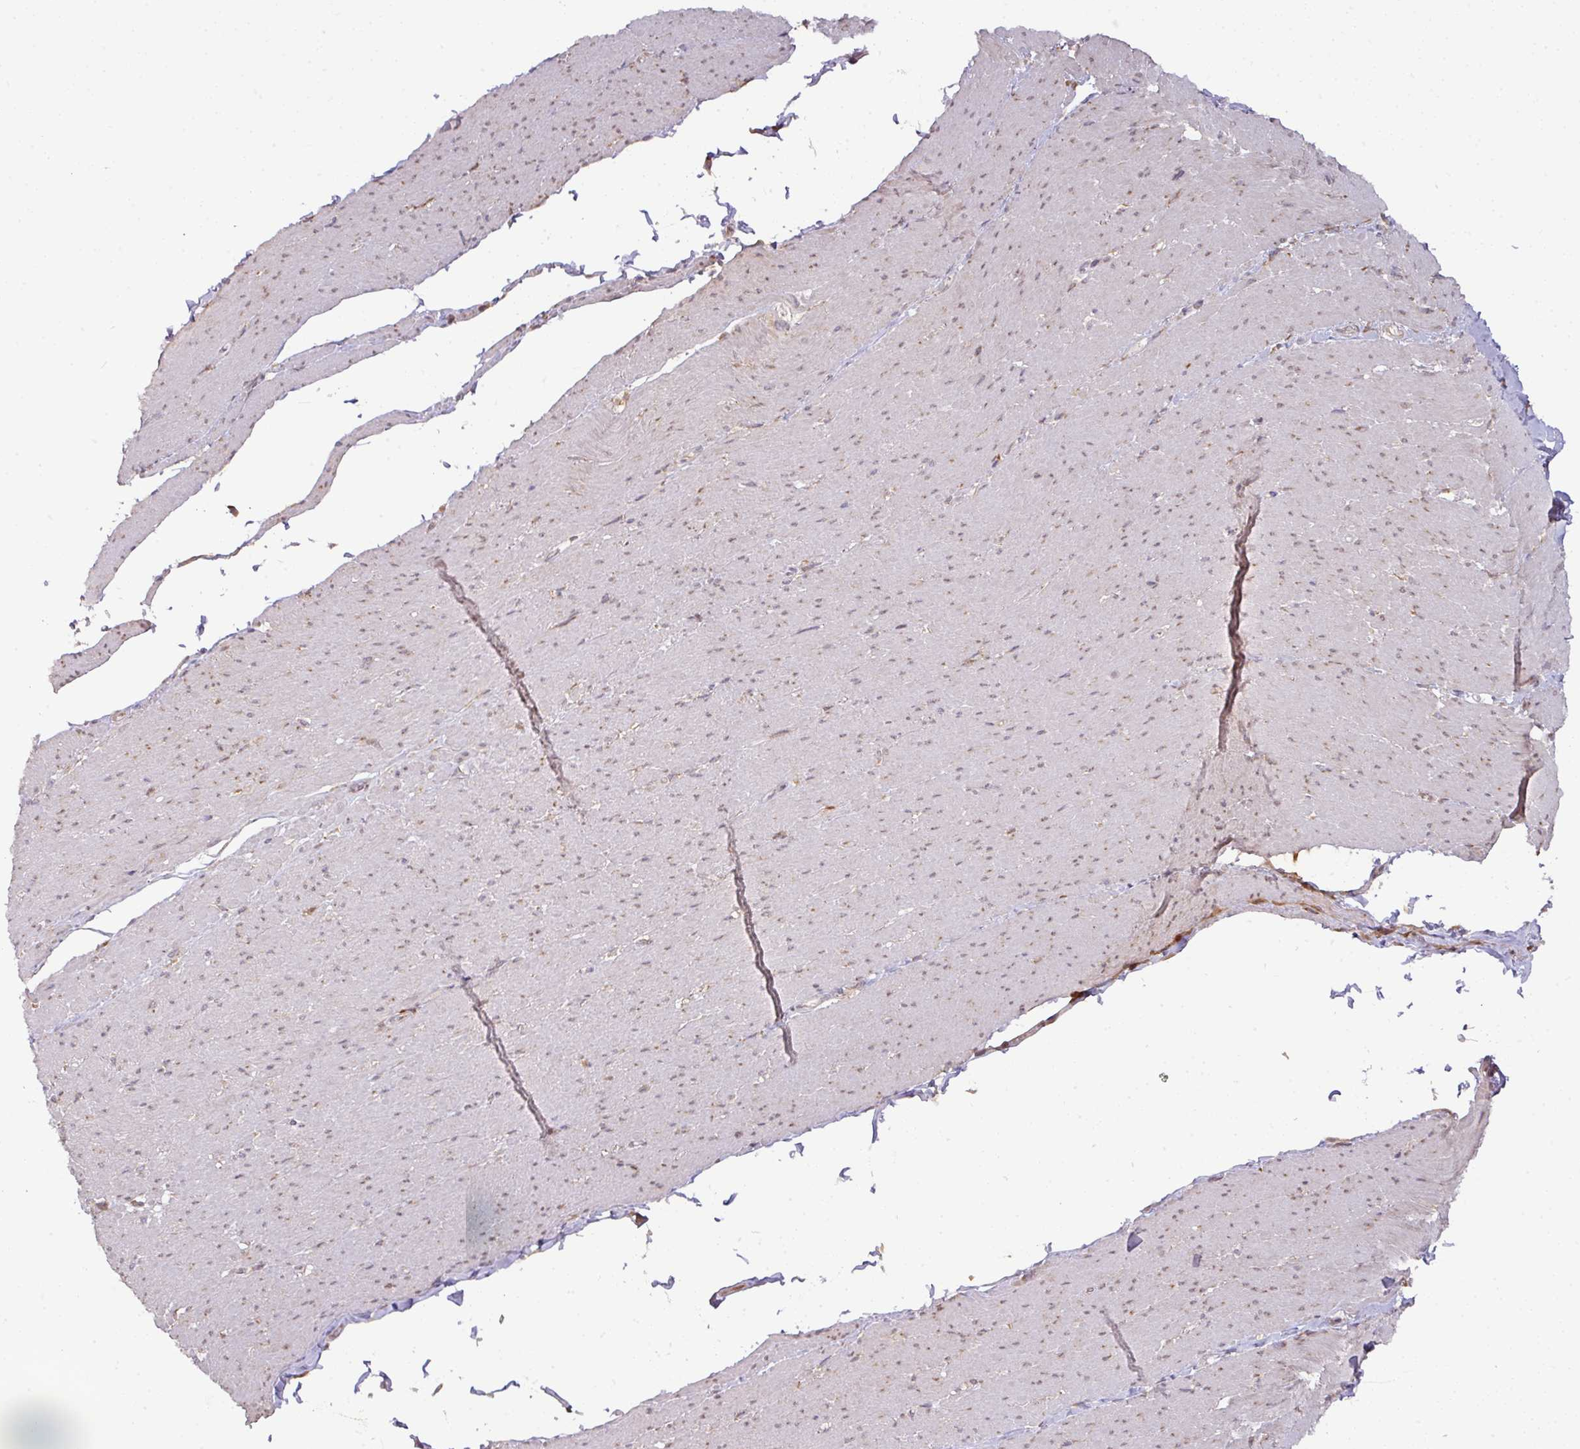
{"staining": {"intensity": "weak", "quantity": "25%-75%", "location": "cytoplasmic/membranous"}, "tissue": "smooth muscle", "cell_type": "Smooth muscle cells", "image_type": "normal", "snomed": [{"axis": "morphology", "description": "Normal tissue, NOS"}, {"axis": "topography", "description": "Smooth muscle"}, {"axis": "topography", "description": "Rectum"}], "caption": "Weak cytoplasmic/membranous expression for a protein is identified in approximately 25%-75% of smooth muscle cells of unremarkable smooth muscle using immunohistochemistry.", "gene": "GALP", "patient": {"sex": "male", "age": 53}}